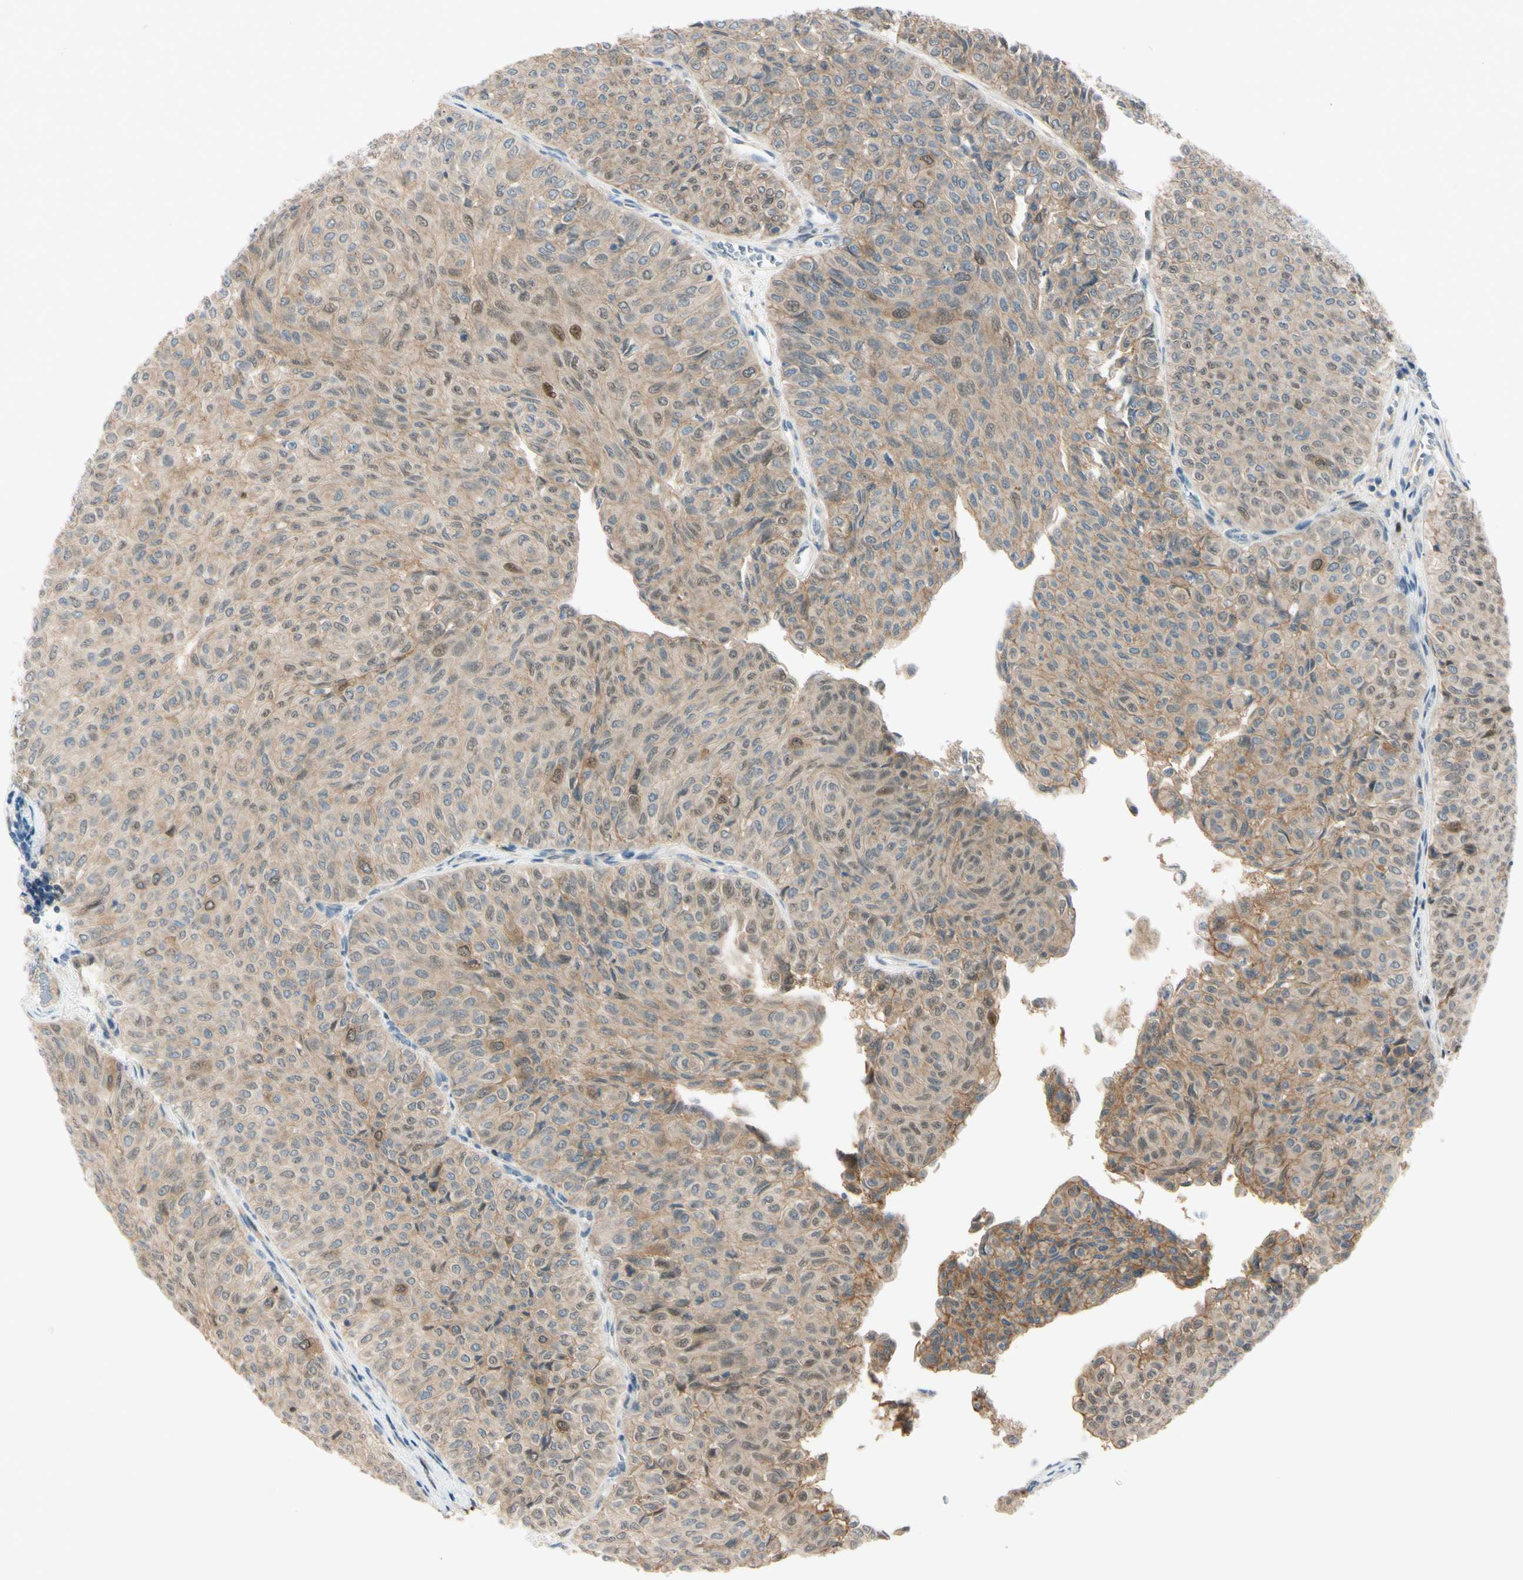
{"staining": {"intensity": "weak", "quantity": ">75%", "location": "cytoplasmic/membranous,nuclear"}, "tissue": "urothelial cancer", "cell_type": "Tumor cells", "image_type": "cancer", "snomed": [{"axis": "morphology", "description": "Urothelial carcinoma, Low grade"}, {"axis": "topography", "description": "Urinary bladder"}], "caption": "Urothelial cancer tissue exhibits weak cytoplasmic/membranous and nuclear staining in about >75% of tumor cells, visualized by immunohistochemistry.", "gene": "PTTG1", "patient": {"sex": "male", "age": 78}}